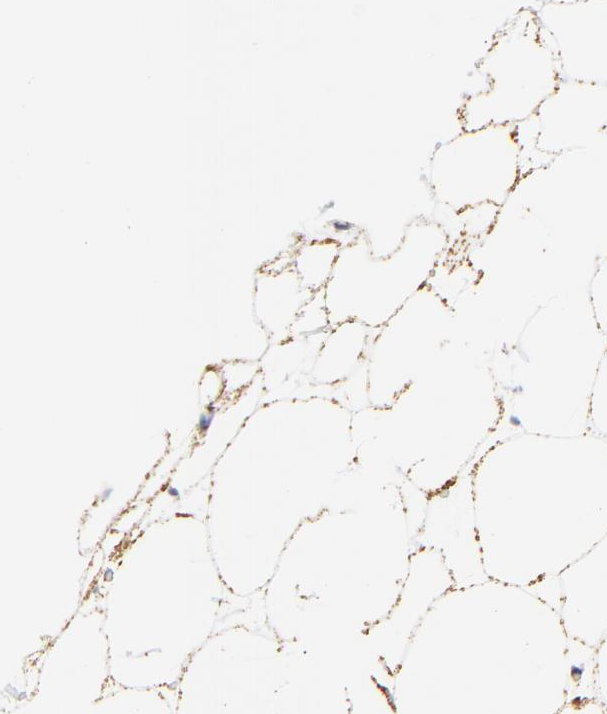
{"staining": {"intensity": "moderate", "quantity": "25%-75%", "location": "cytoplasmic/membranous"}, "tissue": "adipose tissue", "cell_type": "Adipocytes", "image_type": "normal", "snomed": [{"axis": "morphology", "description": "Normal tissue, NOS"}, {"axis": "topography", "description": "Breast"}], "caption": "Adipose tissue stained with DAB immunohistochemistry demonstrates medium levels of moderate cytoplasmic/membranous positivity in about 25%-75% of adipocytes.", "gene": "PINK1", "patient": {"sex": "female", "age": 22}}